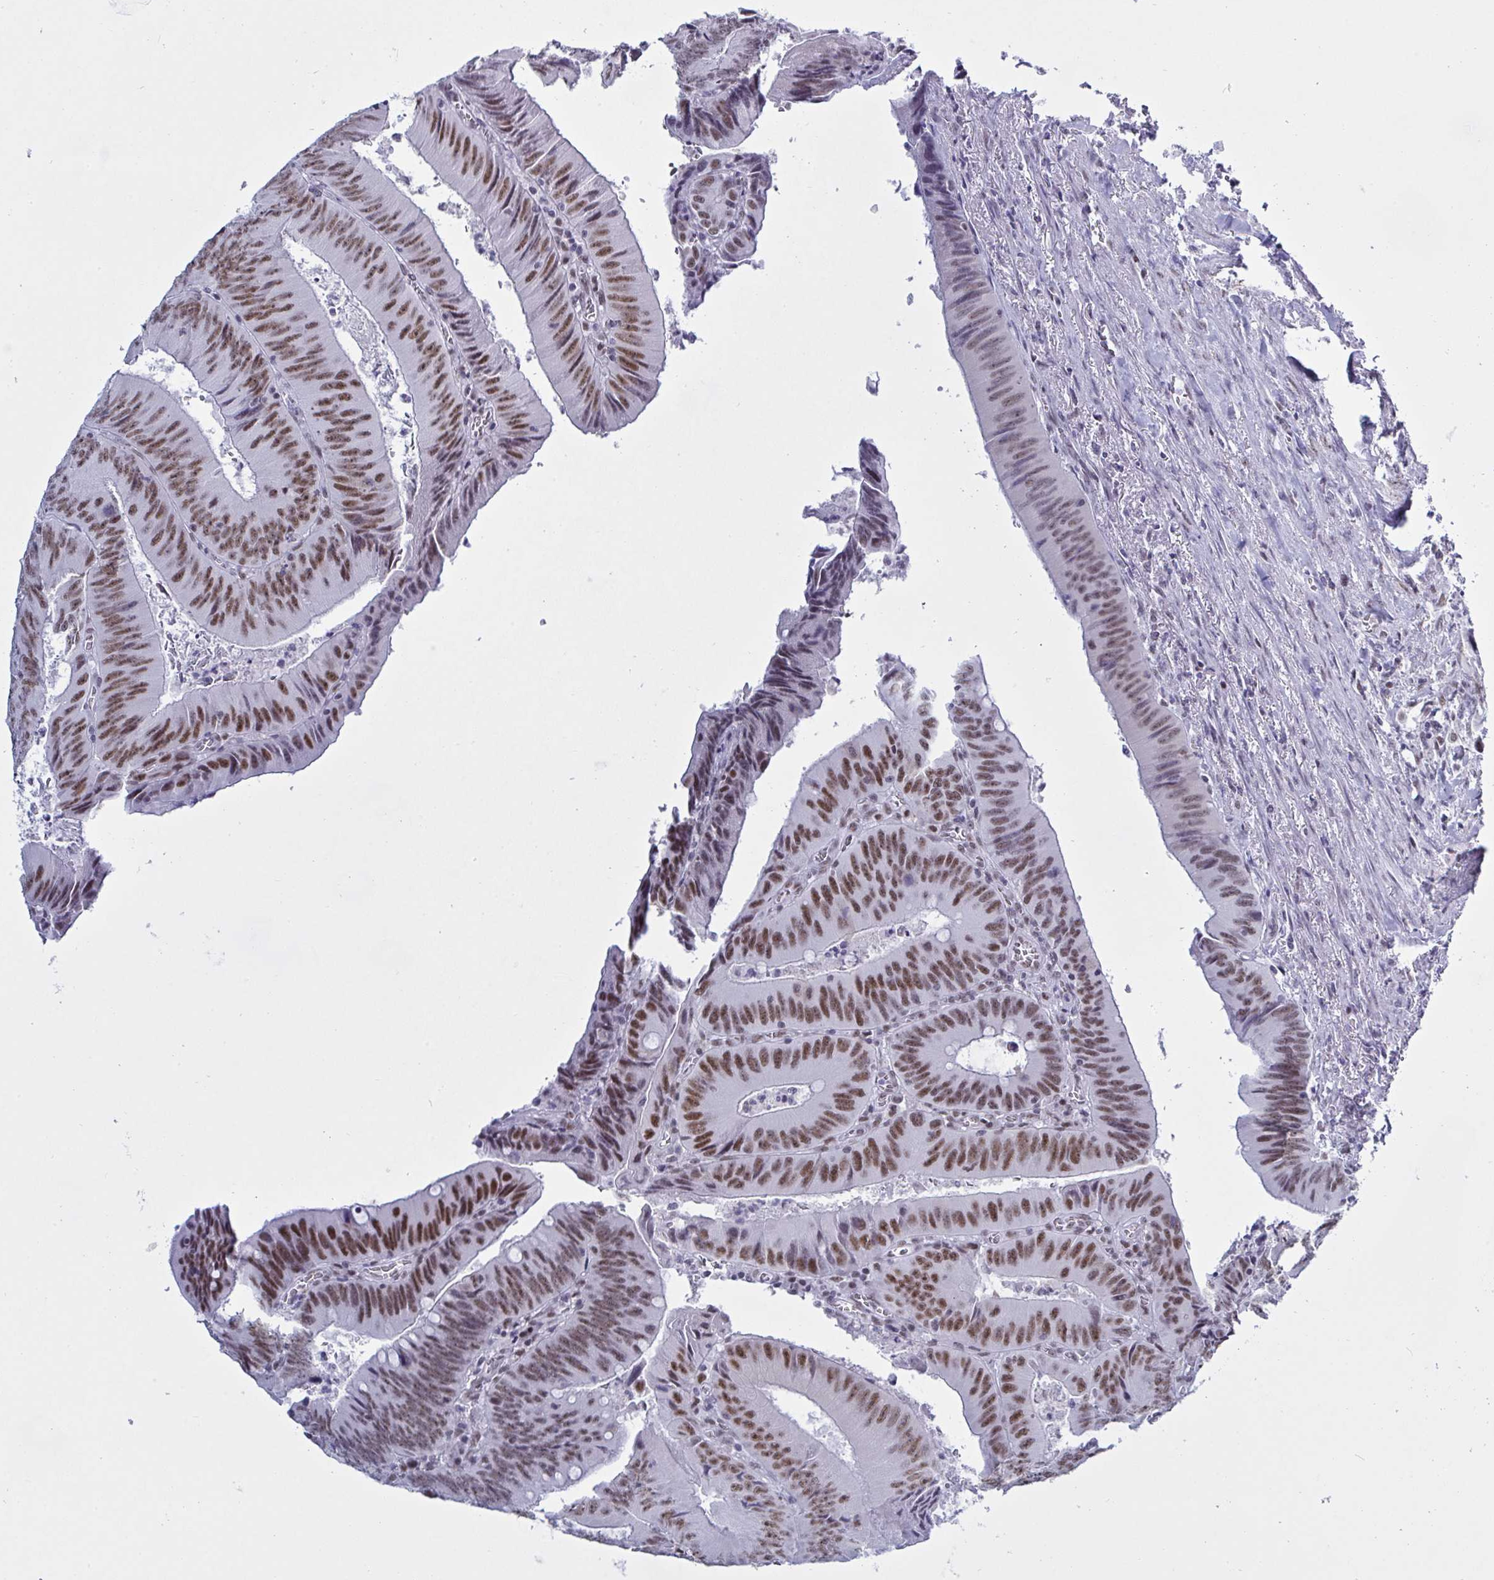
{"staining": {"intensity": "moderate", "quantity": ">75%", "location": "nuclear"}, "tissue": "colorectal cancer", "cell_type": "Tumor cells", "image_type": "cancer", "snomed": [{"axis": "morphology", "description": "Adenocarcinoma, NOS"}, {"axis": "topography", "description": "Rectum"}], "caption": "IHC (DAB) staining of colorectal cancer shows moderate nuclear protein positivity in about >75% of tumor cells.", "gene": "PPP1R10", "patient": {"sex": "female", "age": 72}}